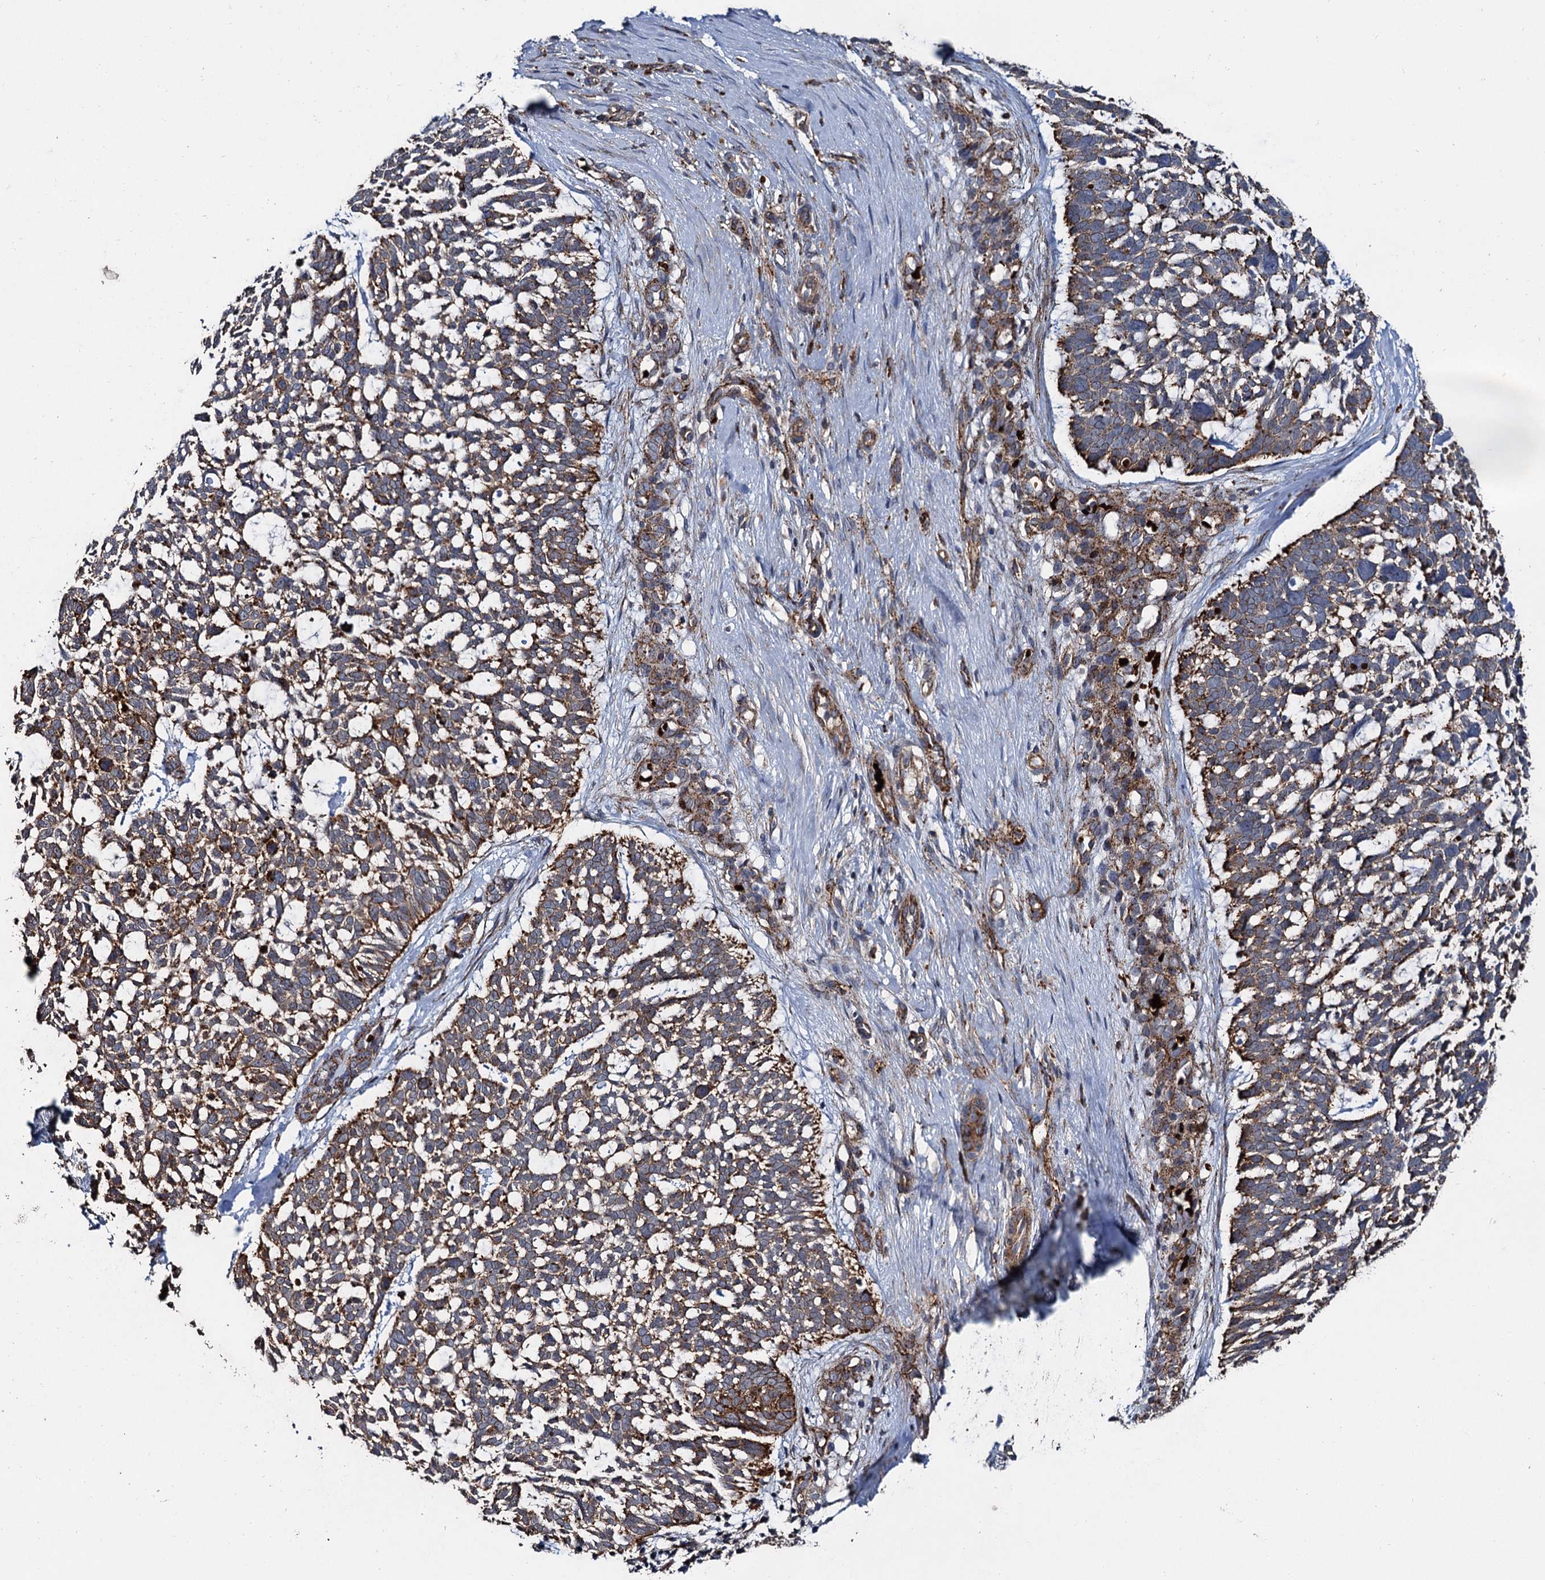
{"staining": {"intensity": "strong", "quantity": "25%-75%", "location": "cytoplasmic/membranous"}, "tissue": "skin cancer", "cell_type": "Tumor cells", "image_type": "cancer", "snomed": [{"axis": "morphology", "description": "Basal cell carcinoma"}, {"axis": "topography", "description": "Skin"}], "caption": "Protein expression analysis of skin cancer exhibits strong cytoplasmic/membranous positivity in about 25%-75% of tumor cells.", "gene": "GBA1", "patient": {"sex": "male", "age": 88}}